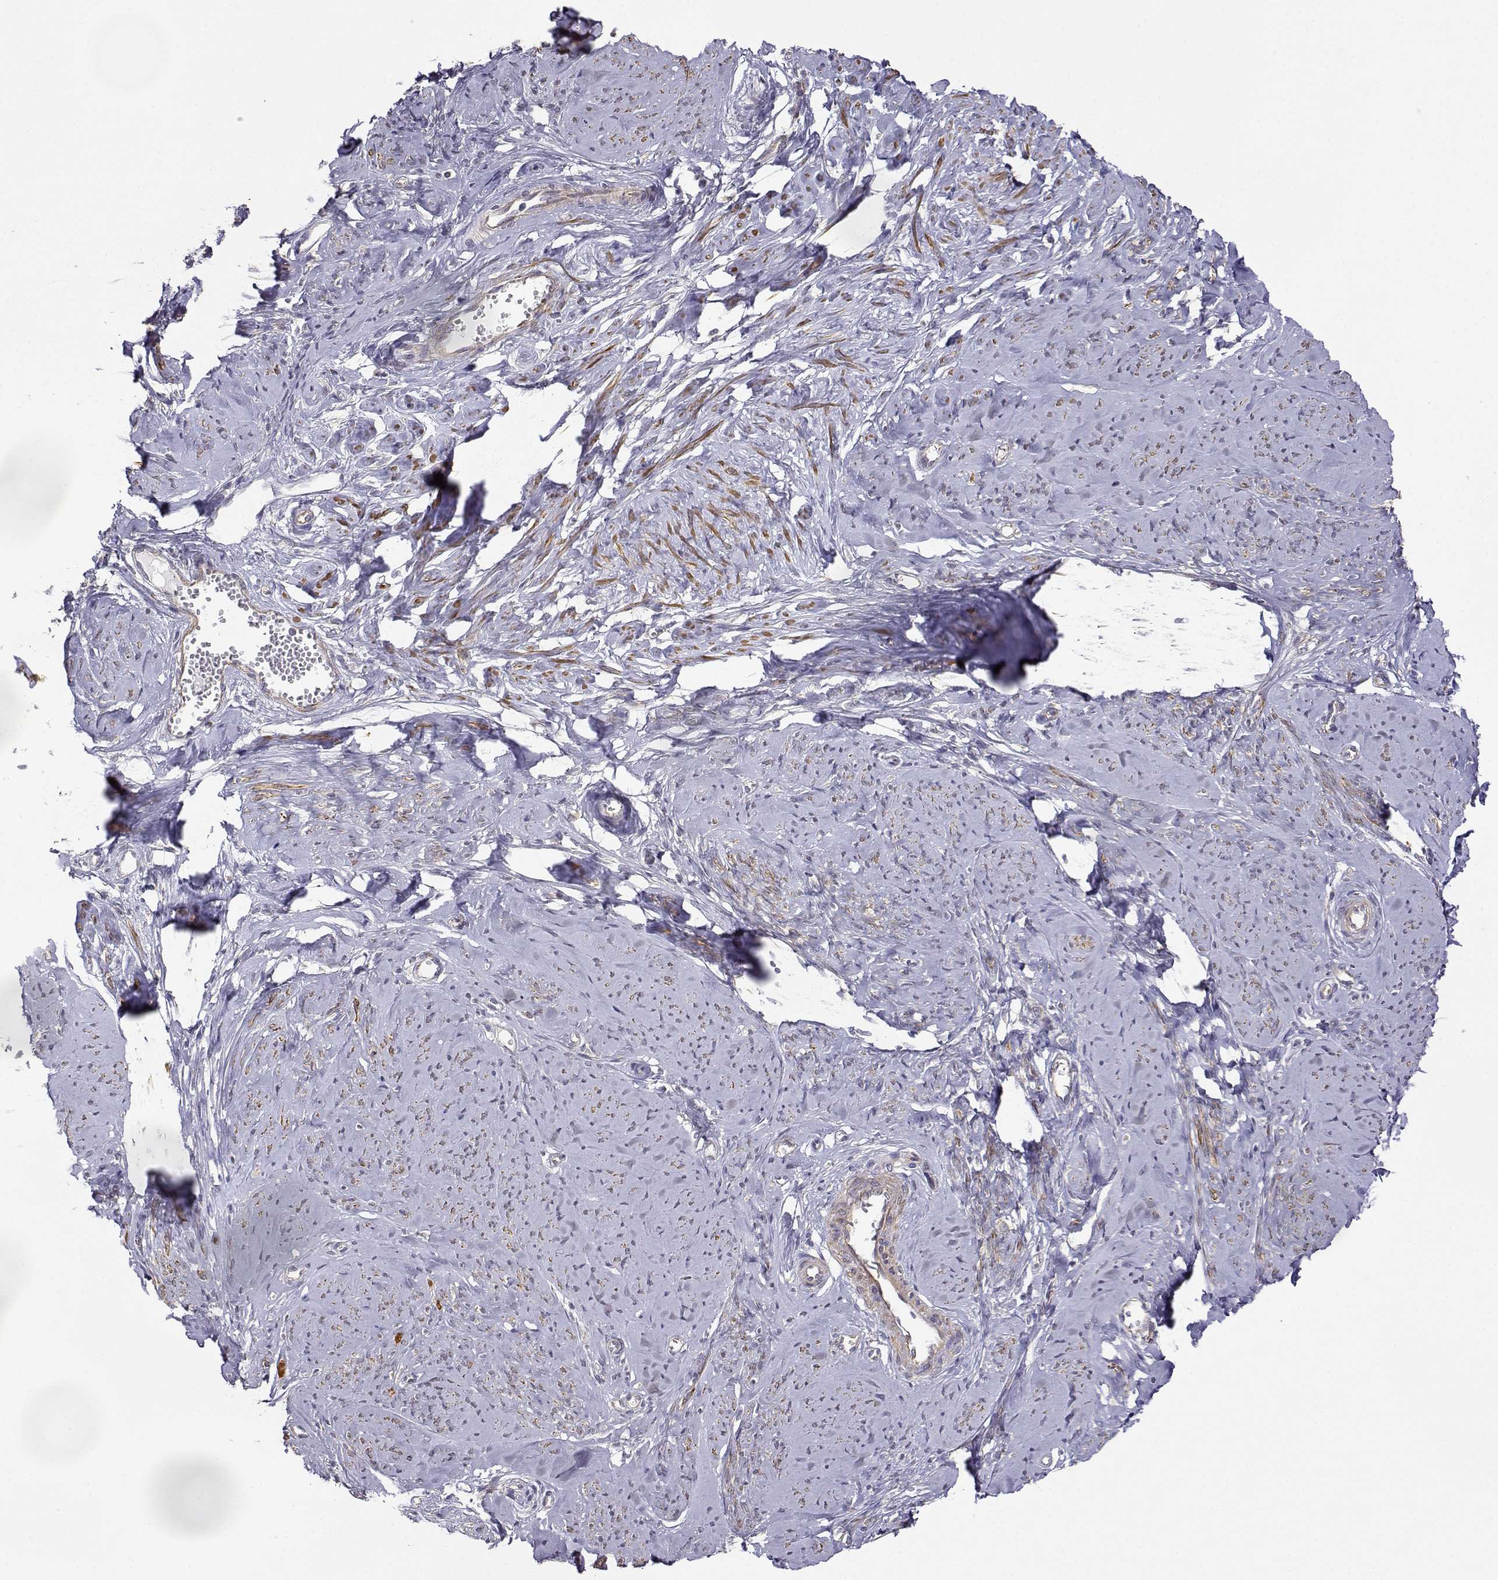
{"staining": {"intensity": "moderate", "quantity": ">75%", "location": "cytoplasmic/membranous"}, "tissue": "smooth muscle", "cell_type": "Smooth muscle cells", "image_type": "normal", "snomed": [{"axis": "morphology", "description": "Normal tissue, NOS"}, {"axis": "topography", "description": "Smooth muscle"}], "caption": "Protein expression by immunohistochemistry (IHC) displays moderate cytoplasmic/membranous staining in about >75% of smooth muscle cells in benign smooth muscle.", "gene": "PAIP1", "patient": {"sex": "female", "age": 48}}